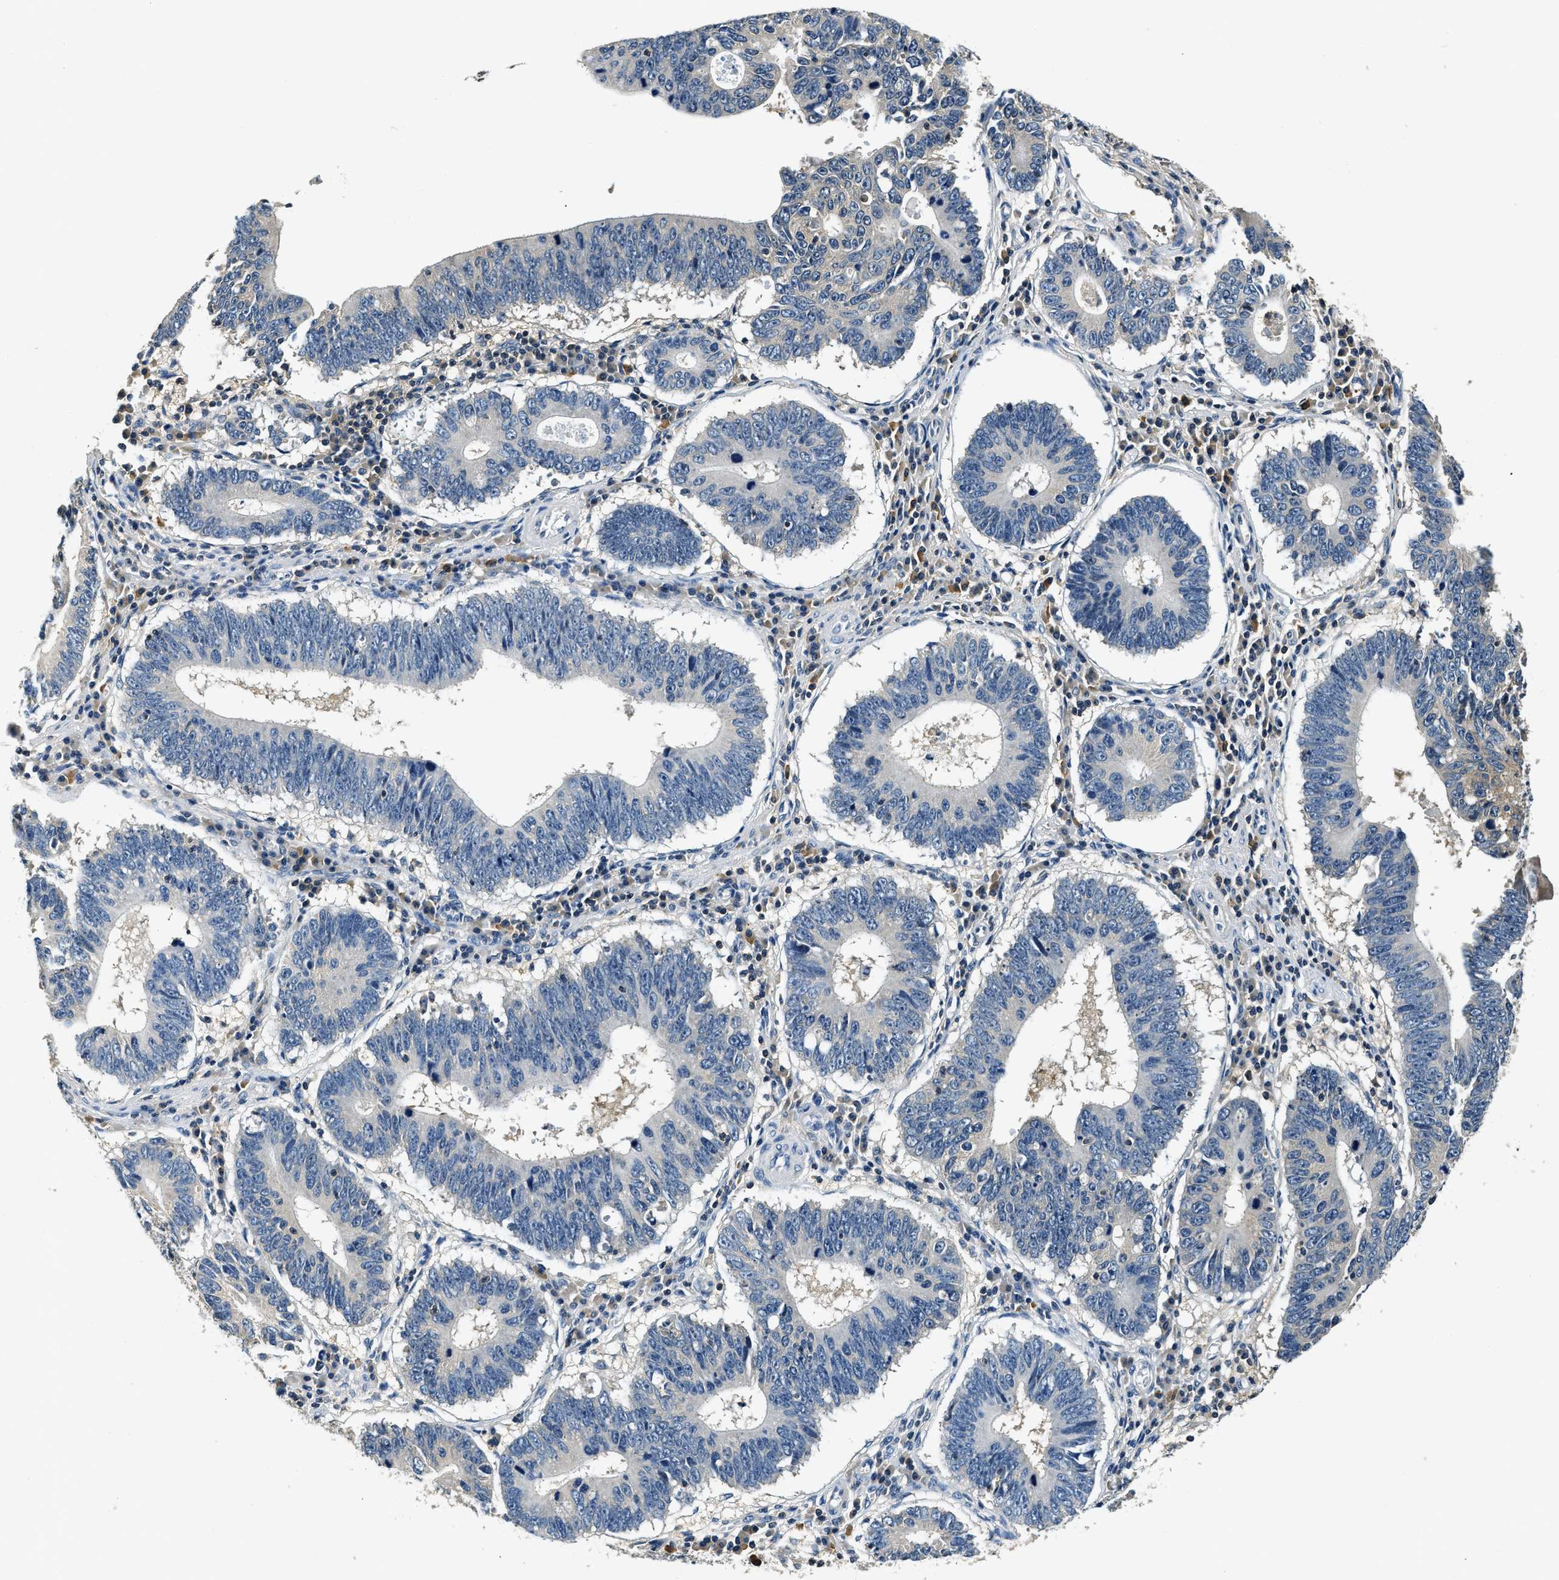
{"staining": {"intensity": "negative", "quantity": "none", "location": "none"}, "tissue": "stomach cancer", "cell_type": "Tumor cells", "image_type": "cancer", "snomed": [{"axis": "morphology", "description": "Adenocarcinoma, NOS"}, {"axis": "topography", "description": "Stomach"}], "caption": "Photomicrograph shows no protein positivity in tumor cells of stomach cancer tissue.", "gene": "RESF1", "patient": {"sex": "male", "age": 59}}